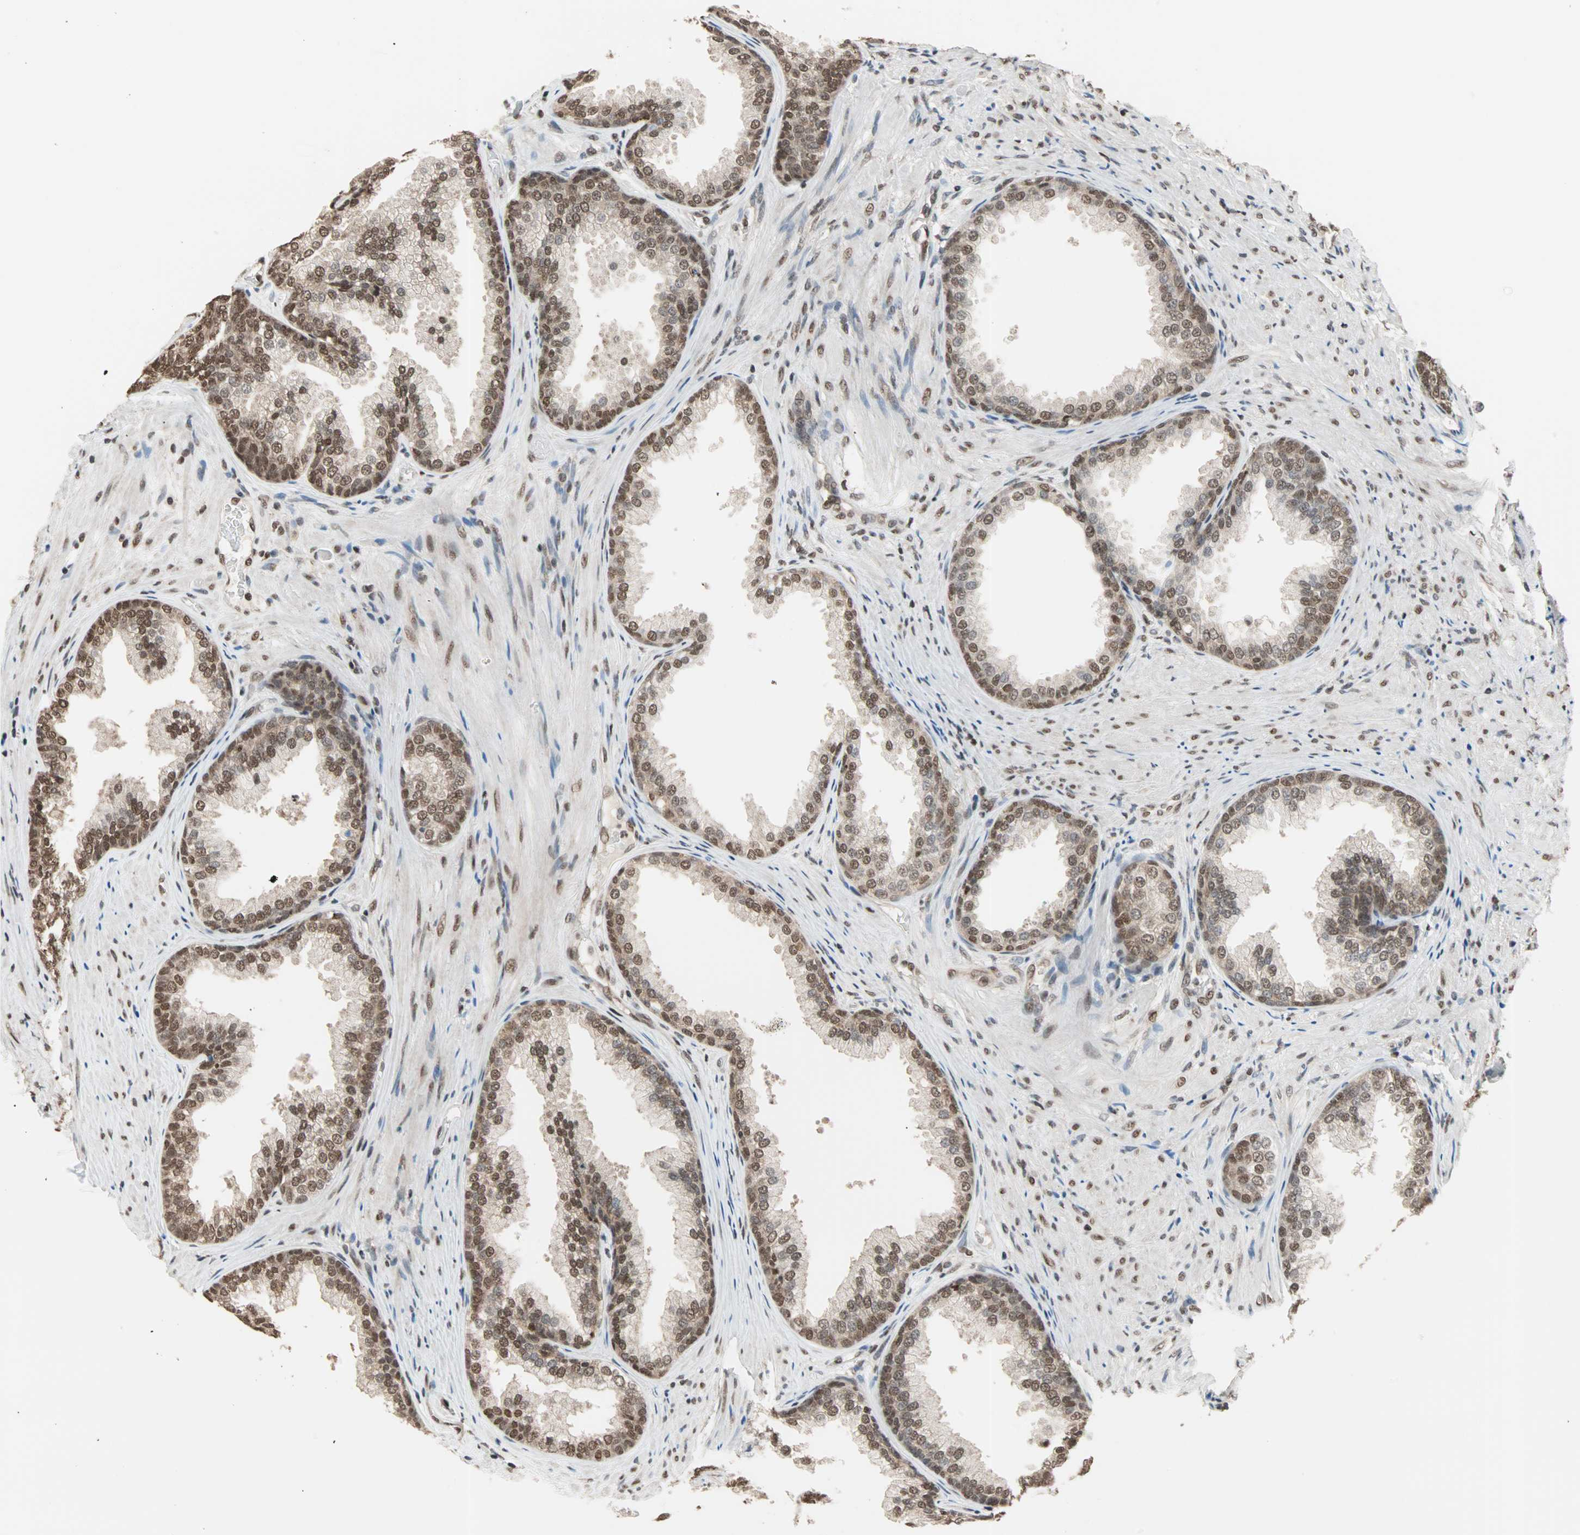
{"staining": {"intensity": "moderate", "quantity": ">75%", "location": "nuclear"}, "tissue": "prostate", "cell_type": "Glandular cells", "image_type": "normal", "snomed": [{"axis": "morphology", "description": "Normal tissue, NOS"}, {"axis": "topography", "description": "Prostate"}], "caption": "Glandular cells exhibit medium levels of moderate nuclear staining in about >75% of cells in unremarkable human prostate. The protein is stained brown, and the nuclei are stained in blue (DAB IHC with brightfield microscopy, high magnification).", "gene": "DAZAP1", "patient": {"sex": "male", "age": 76}}